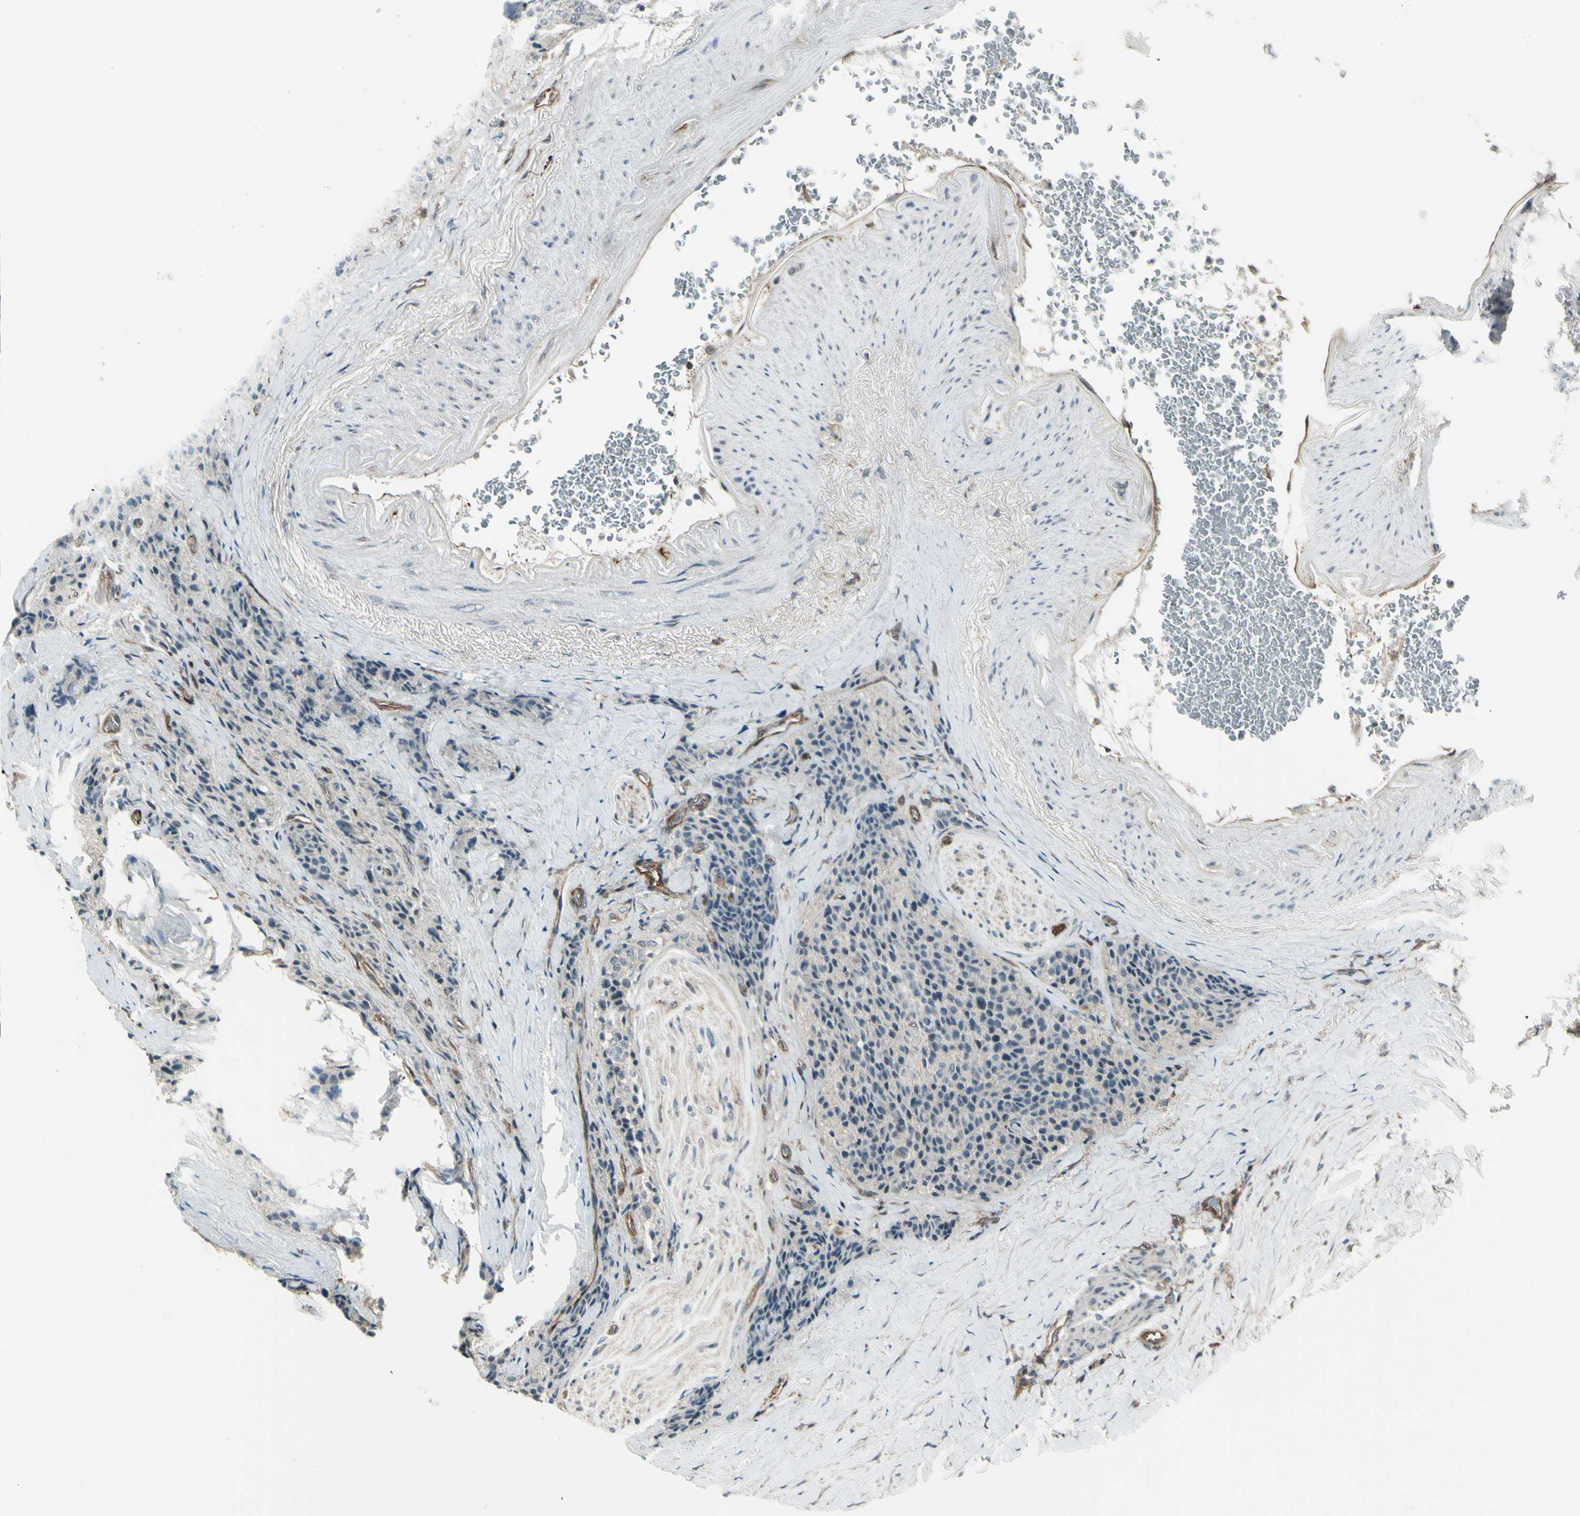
{"staining": {"intensity": "negative", "quantity": "none", "location": "none"}, "tissue": "carcinoid", "cell_type": "Tumor cells", "image_type": "cancer", "snomed": [{"axis": "morphology", "description": "Carcinoid, malignant, NOS"}, {"axis": "topography", "description": "Colon"}], "caption": "Immunohistochemistry (IHC) of carcinoid demonstrates no expression in tumor cells. (Brightfield microscopy of DAB (3,3'-diaminobenzidine) immunohistochemistry at high magnification).", "gene": "FXYD5", "patient": {"sex": "female", "age": 61}}